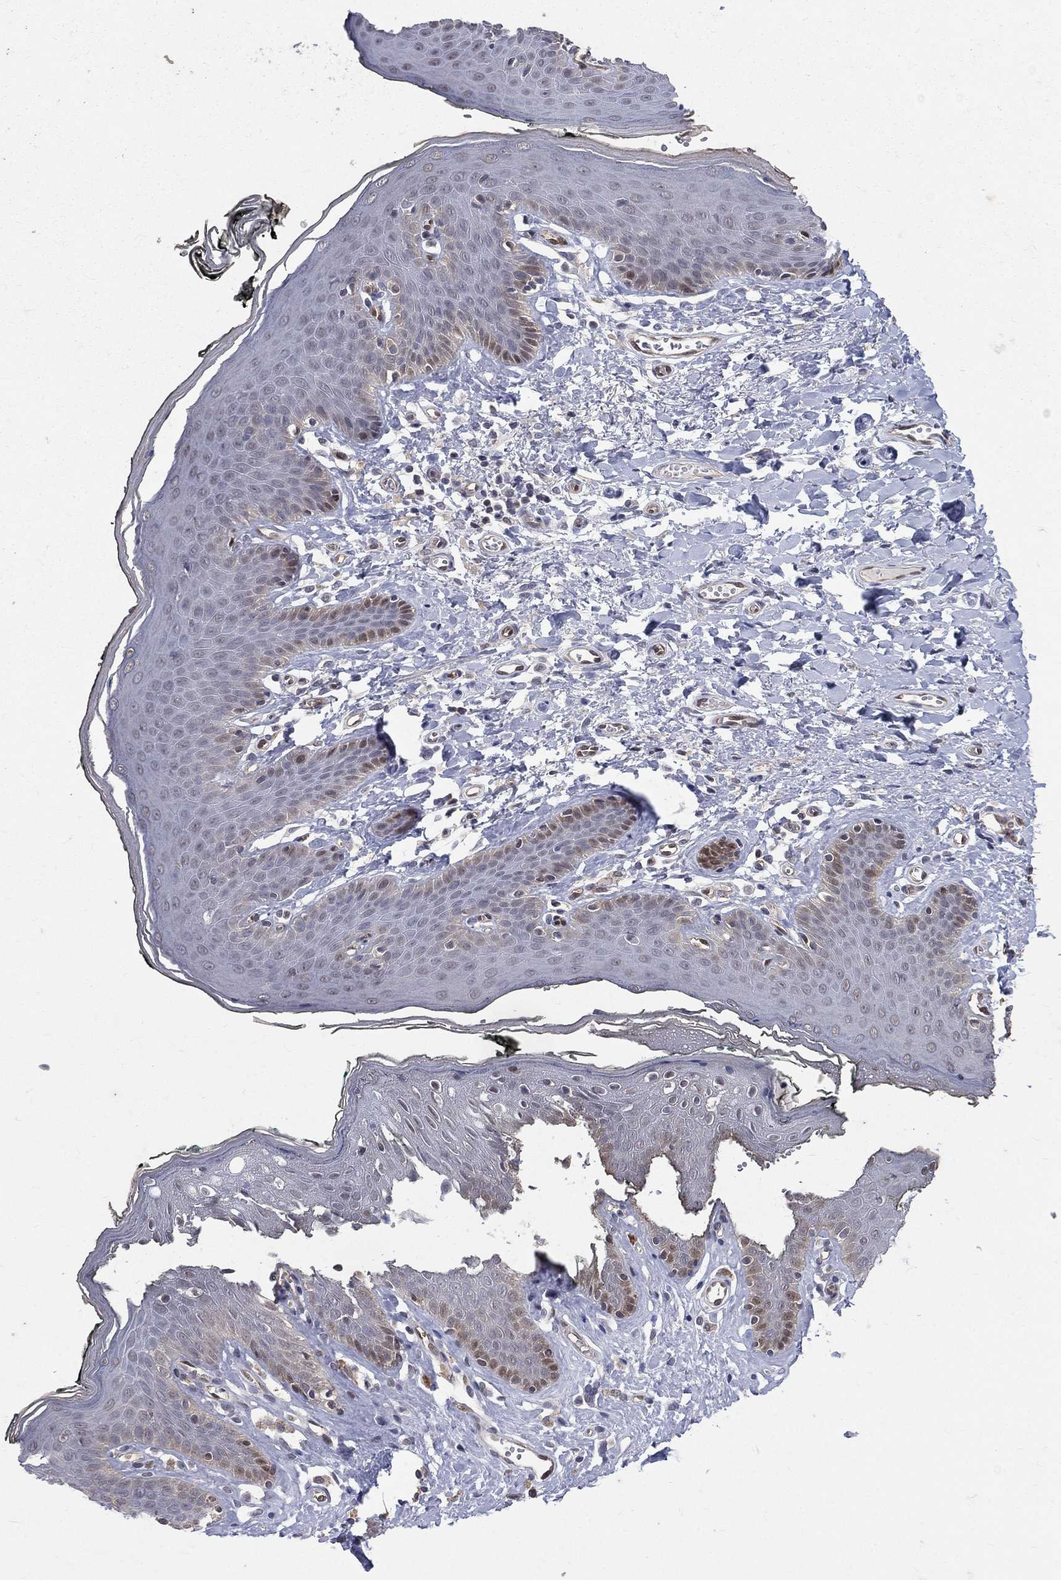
{"staining": {"intensity": "weak", "quantity": "<25%", "location": "nuclear"}, "tissue": "vagina", "cell_type": "Squamous epithelial cells", "image_type": "normal", "snomed": [{"axis": "morphology", "description": "Normal tissue, NOS"}, {"axis": "topography", "description": "Vagina"}], "caption": "Vagina was stained to show a protein in brown. There is no significant staining in squamous epithelial cells. (DAB IHC visualized using brightfield microscopy, high magnification).", "gene": "GMPR2", "patient": {"sex": "female", "age": 66}}